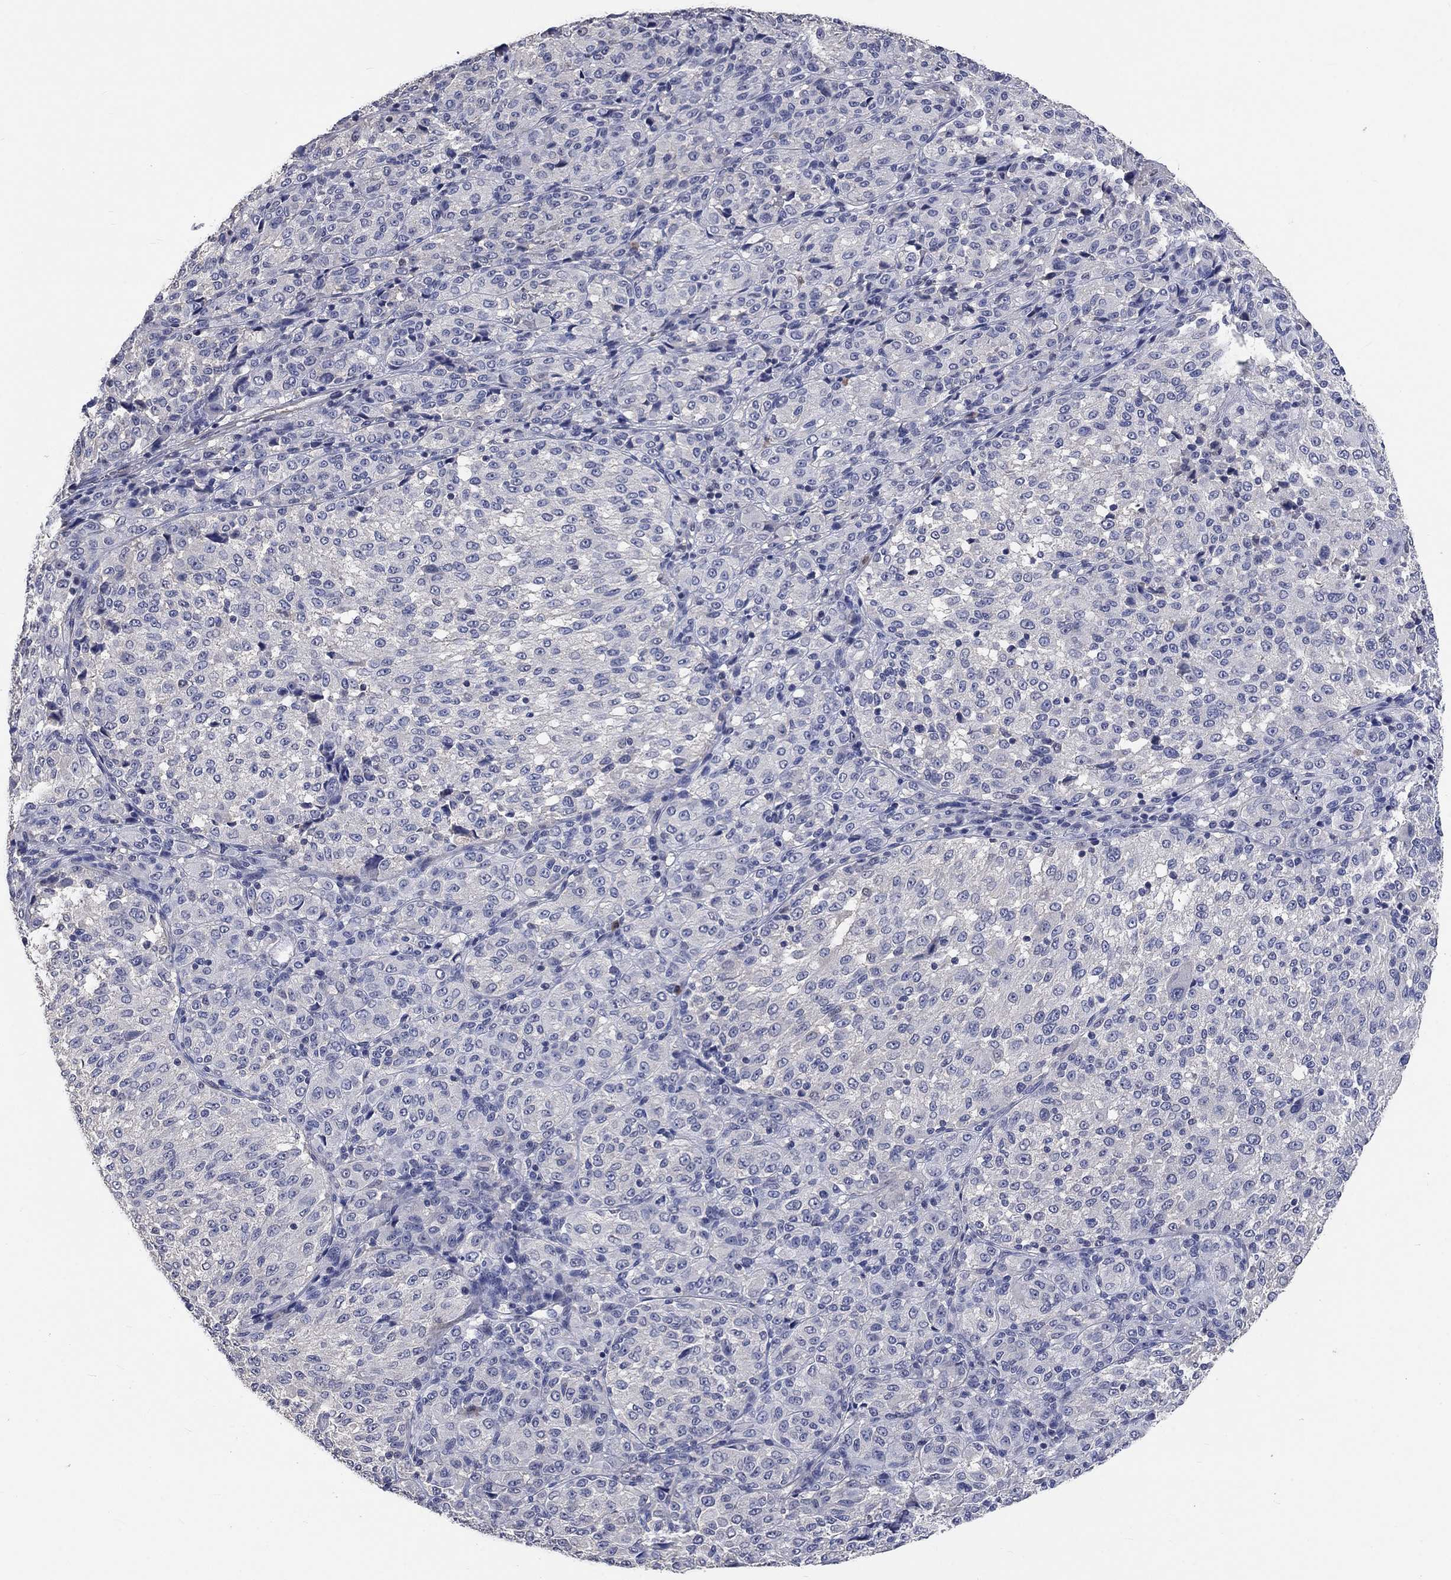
{"staining": {"intensity": "negative", "quantity": "none", "location": "none"}, "tissue": "melanoma", "cell_type": "Tumor cells", "image_type": "cancer", "snomed": [{"axis": "morphology", "description": "Malignant melanoma, Metastatic site"}, {"axis": "topography", "description": "Brain"}], "caption": "The photomicrograph reveals no significant positivity in tumor cells of melanoma.", "gene": "ZBTB18", "patient": {"sex": "female", "age": 56}}